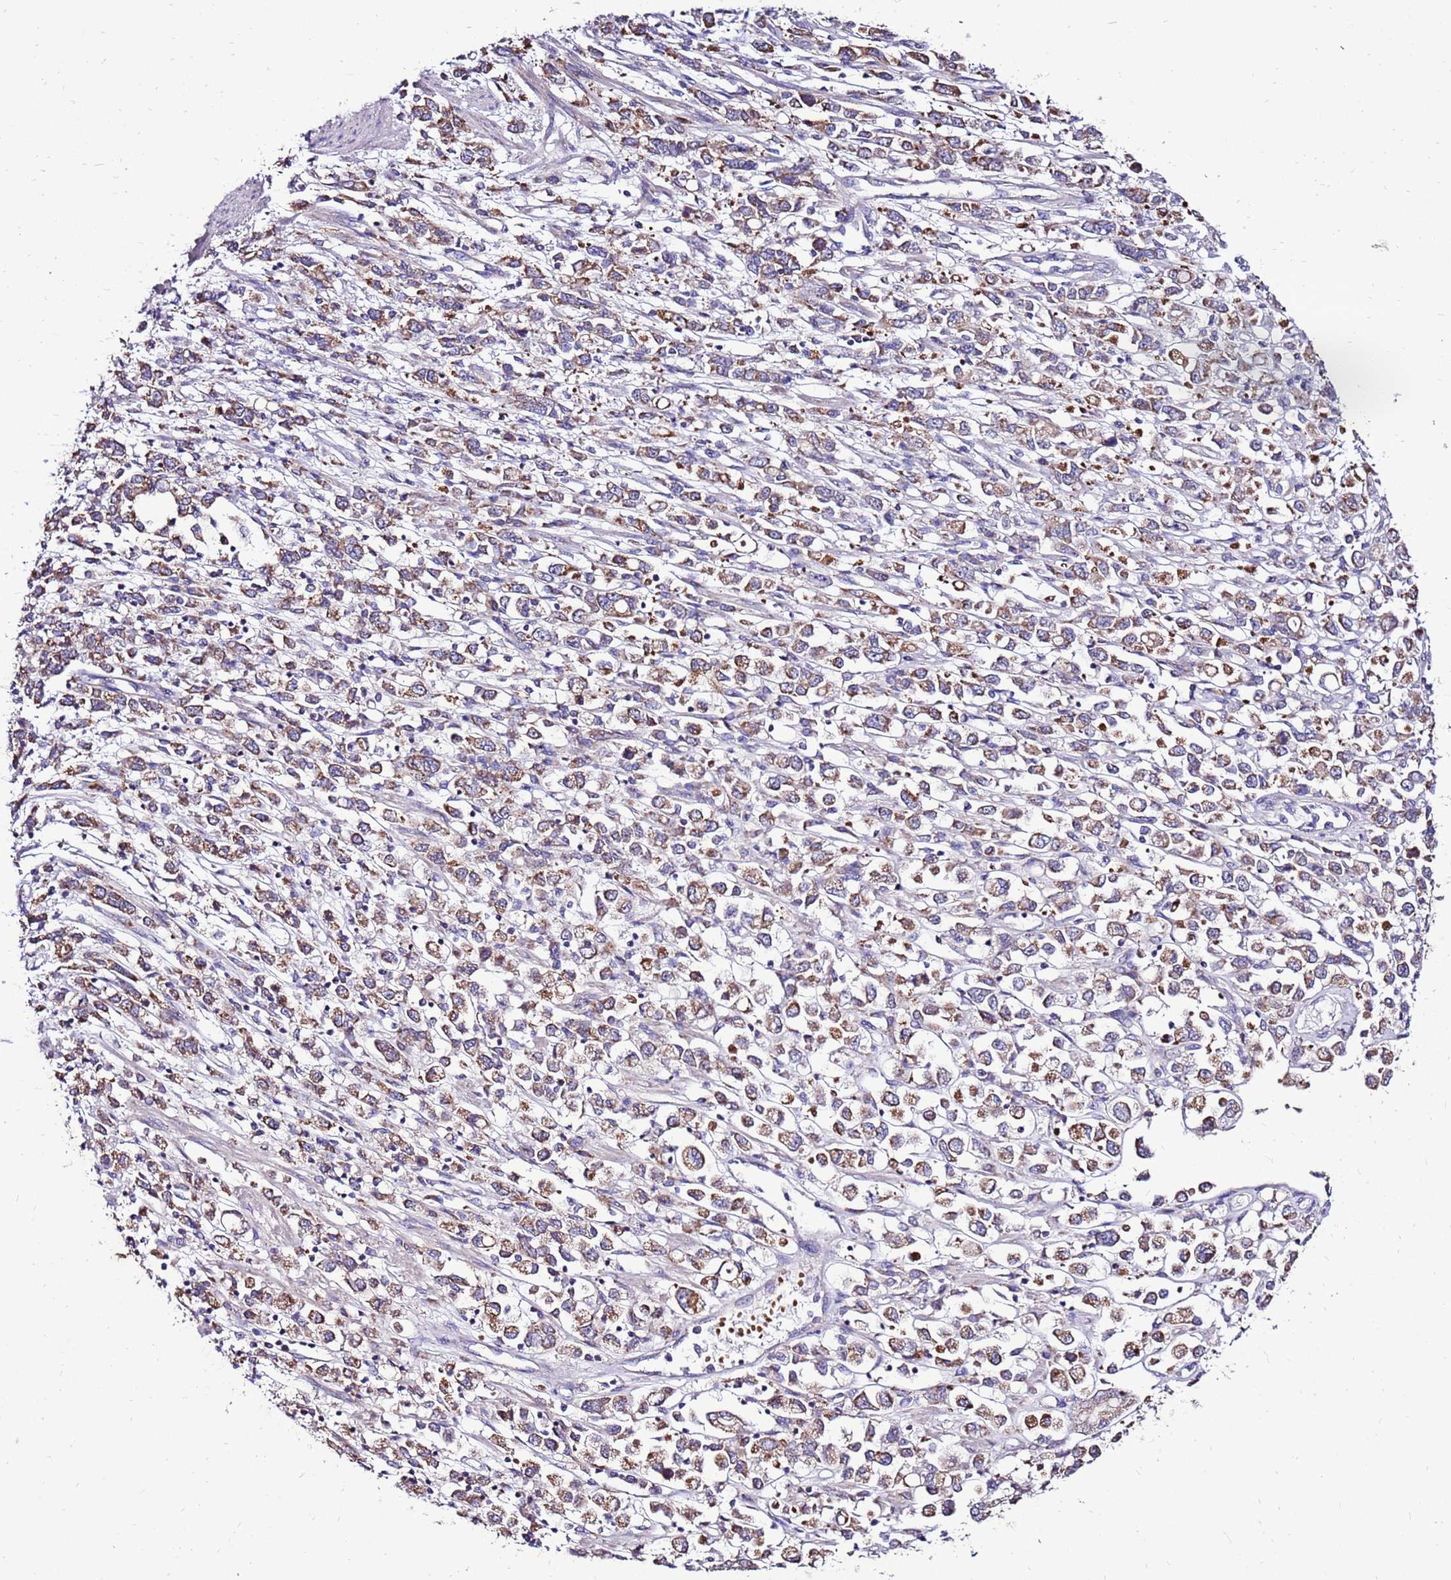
{"staining": {"intensity": "moderate", "quantity": ">75%", "location": "cytoplasmic/membranous"}, "tissue": "stomach cancer", "cell_type": "Tumor cells", "image_type": "cancer", "snomed": [{"axis": "morphology", "description": "Adenocarcinoma, NOS"}, {"axis": "topography", "description": "Stomach"}], "caption": "A micrograph of stomach cancer stained for a protein shows moderate cytoplasmic/membranous brown staining in tumor cells. (Brightfield microscopy of DAB IHC at high magnification).", "gene": "SPSB3", "patient": {"sex": "female", "age": 76}}